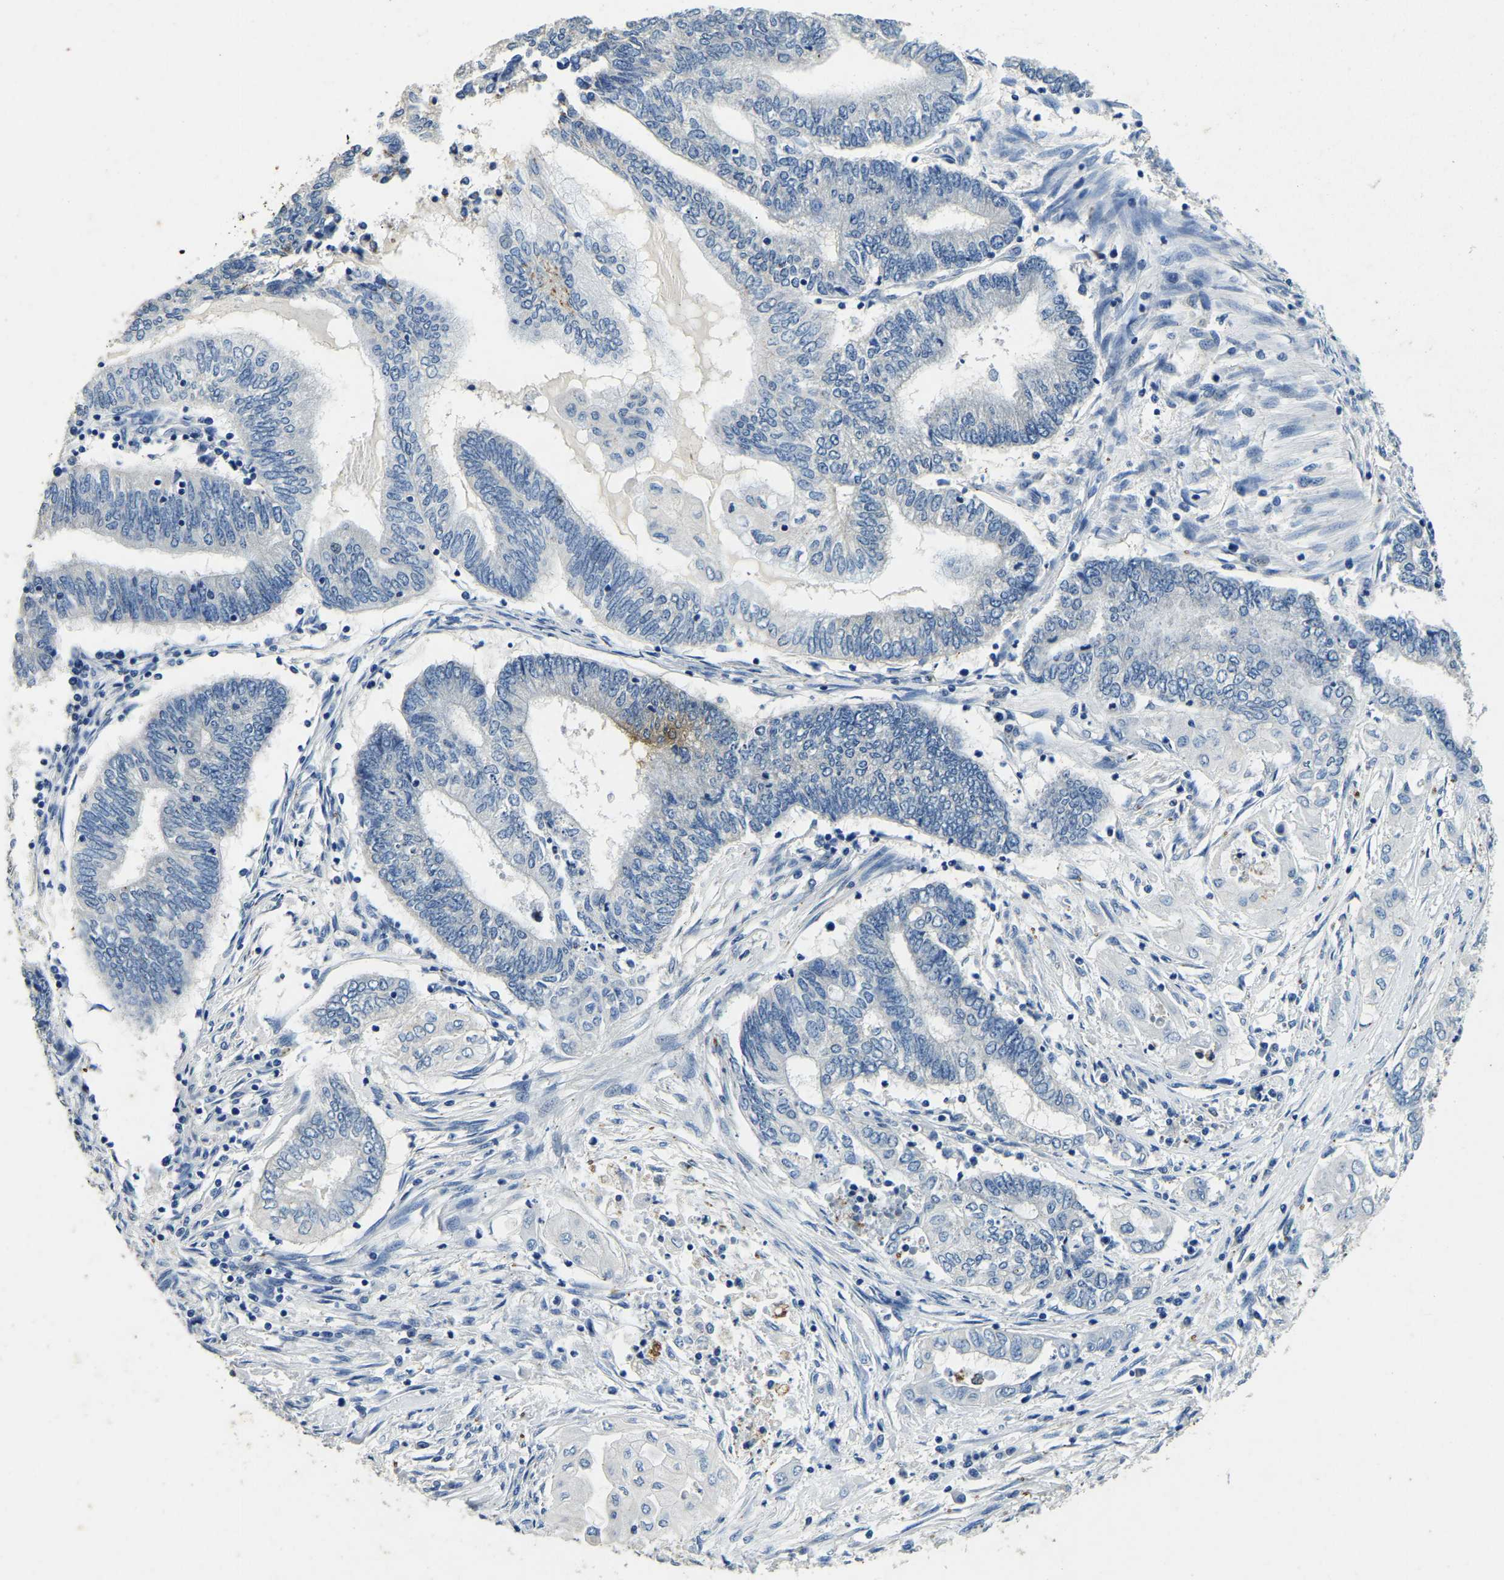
{"staining": {"intensity": "negative", "quantity": "none", "location": "none"}, "tissue": "endometrial cancer", "cell_type": "Tumor cells", "image_type": "cancer", "snomed": [{"axis": "morphology", "description": "Adenocarcinoma, NOS"}, {"axis": "topography", "description": "Uterus"}, {"axis": "topography", "description": "Endometrium"}], "caption": "High magnification brightfield microscopy of adenocarcinoma (endometrial) stained with DAB (3,3'-diaminobenzidine) (brown) and counterstained with hematoxylin (blue): tumor cells show no significant positivity.", "gene": "UBN2", "patient": {"sex": "female", "age": 70}}